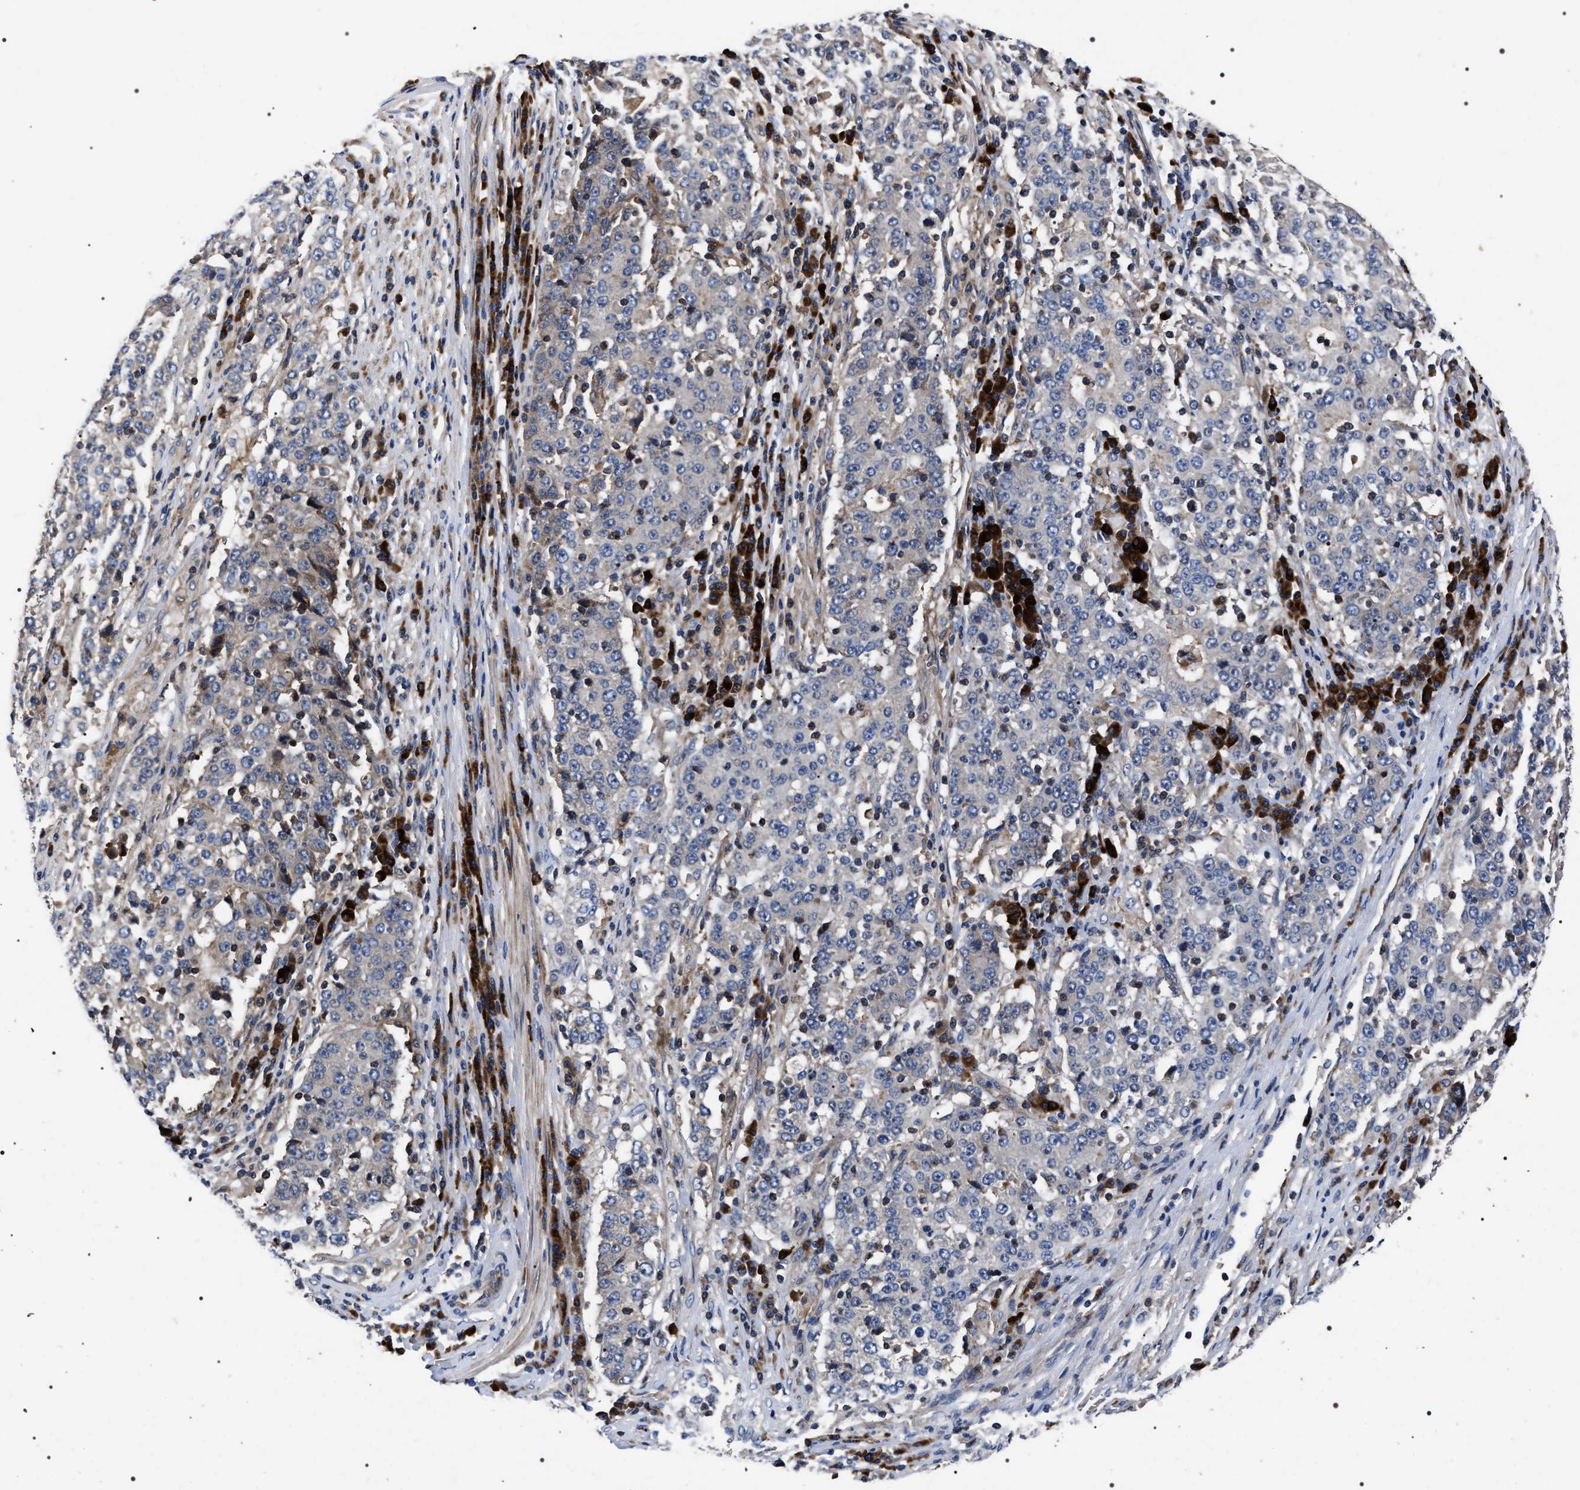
{"staining": {"intensity": "negative", "quantity": "none", "location": "none"}, "tissue": "stomach cancer", "cell_type": "Tumor cells", "image_type": "cancer", "snomed": [{"axis": "morphology", "description": "Adenocarcinoma, NOS"}, {"axis": "topography", "description": "Stomach"}], "caption": "A high-resolution histopathology image shows immunohistochemistry staining of stomach cancer, which shows no significant expression in tumor cells.", "gene": "MIS18A", "patient": {"sex": "male", "age": 59}}